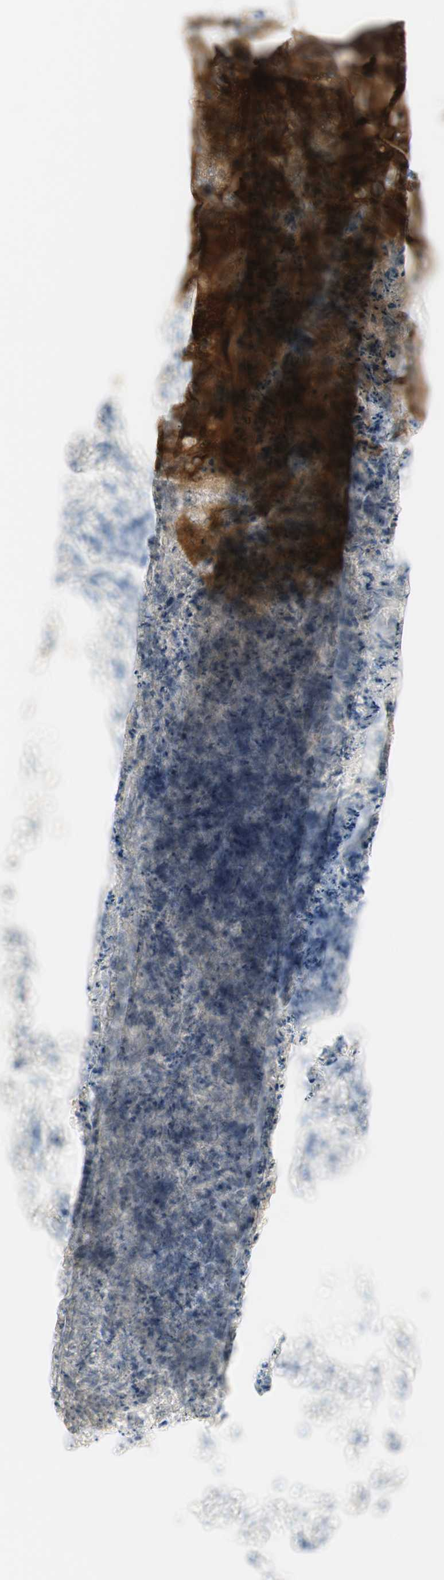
{"staining": {"intensity": "strong", "quantity": "25%-75%", "location": "cytoplasmic/membranous"}, "tissue": "ovarian cancer", "cell_type": "Tumor cells", "image_type": "cancer", "snomed": [{"axis": "morphology", "description": "Cystadenocarcinoma, mucinous, NOS"}, {"axis": "topography", "description": "Ovary"}], "caption": "This micrograph demonstrates IHC staining of human mucinous cystadenocarcinoma (ovarian), with high strong cytoplasmic/membranous positivity in approximately 25%-75% of tumor cells.", "gene": "HPGD", "patient": {"sex": "female", "age": 36}}